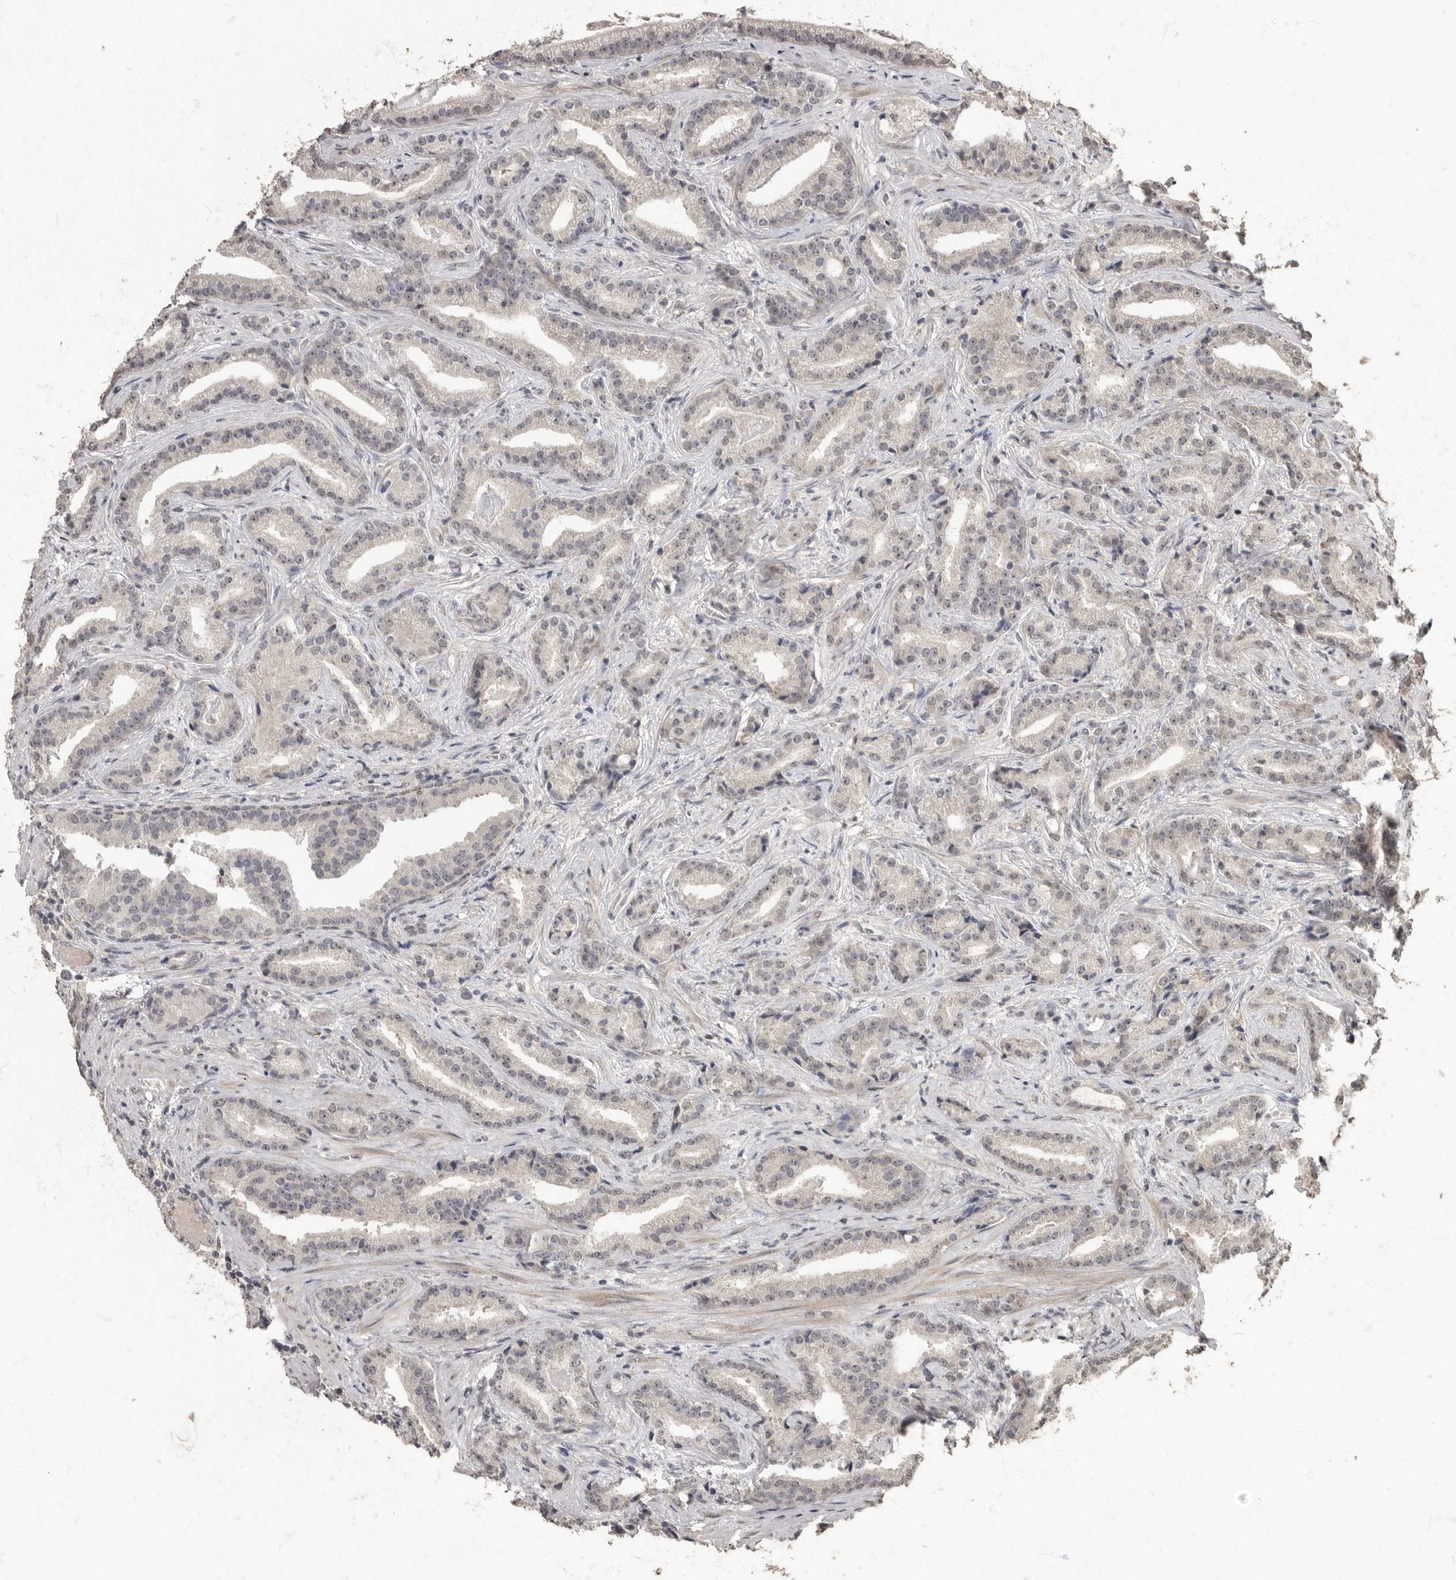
{"staining": {"intensity": "negative", "quantity": "none", "location": "none"}, "tissue": "prostate cancer", "cell_type": "Tumor cells", "image_type": "cancer", "snomed": [{"axis": "morphology", "description": "Adenocarcinoma, Low grade"}, {"axis": "topography", "description": "Prostate"}], "caption": "Prostate cancer (adenocarcinoma (low-grade)) was stained to show a protein in brown. There is no significant staining in tumor cells. (Stains: DAB (3,3'-diaminobenzidine) immunohistochemistry with hematoxylin counter stain, Microscopy: brightfield microscopy at high magnification).", "gene": "MAFG", "patient": {"sex": "male", "age": 67}}